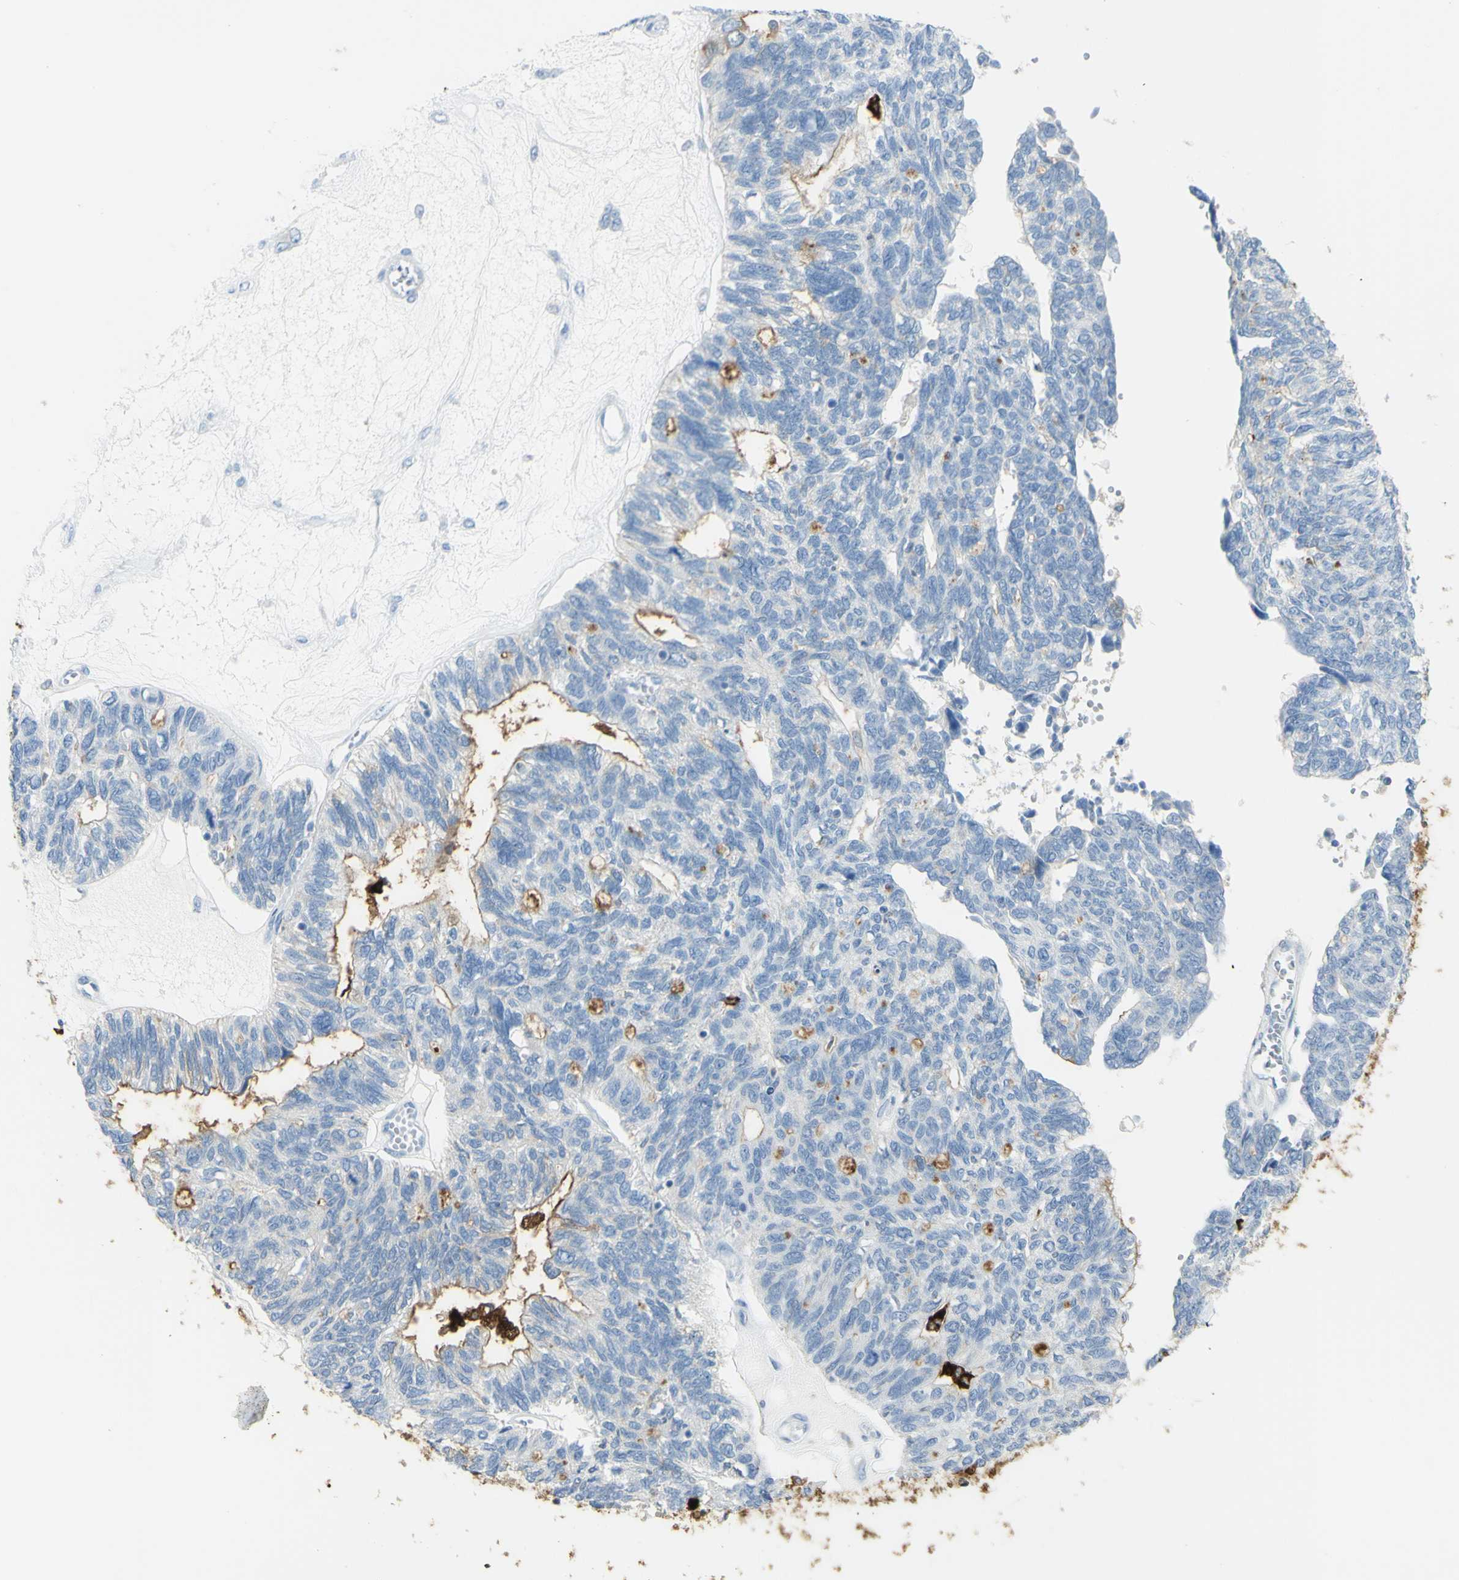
{"staining": {"intensity": "moderate", "quantity": "25%-75%", "location": "cytoplasmic/membranous"}, "tissue": "ovarian cancer", "cell_type": "Tumor cells", "image_type": "cancer", "snomed": [{"axis": "morphology", "description": "Cystadenocarcinoma, serous, NOS"}, {"axis": "topography", "description": "Ovary"}], "caption": "Brown immunohistochemical staining in human serous cystadenocarcinoma (ovarian) exhibits moderate cytoplasmic/membranous positivity in approximately 25%-75% of tumor cells. Ihc stains the protein in brown and the nuclei are stained blue.", "gene": "TSPAN1", "patient": {"sex": "female", "age": 79}}